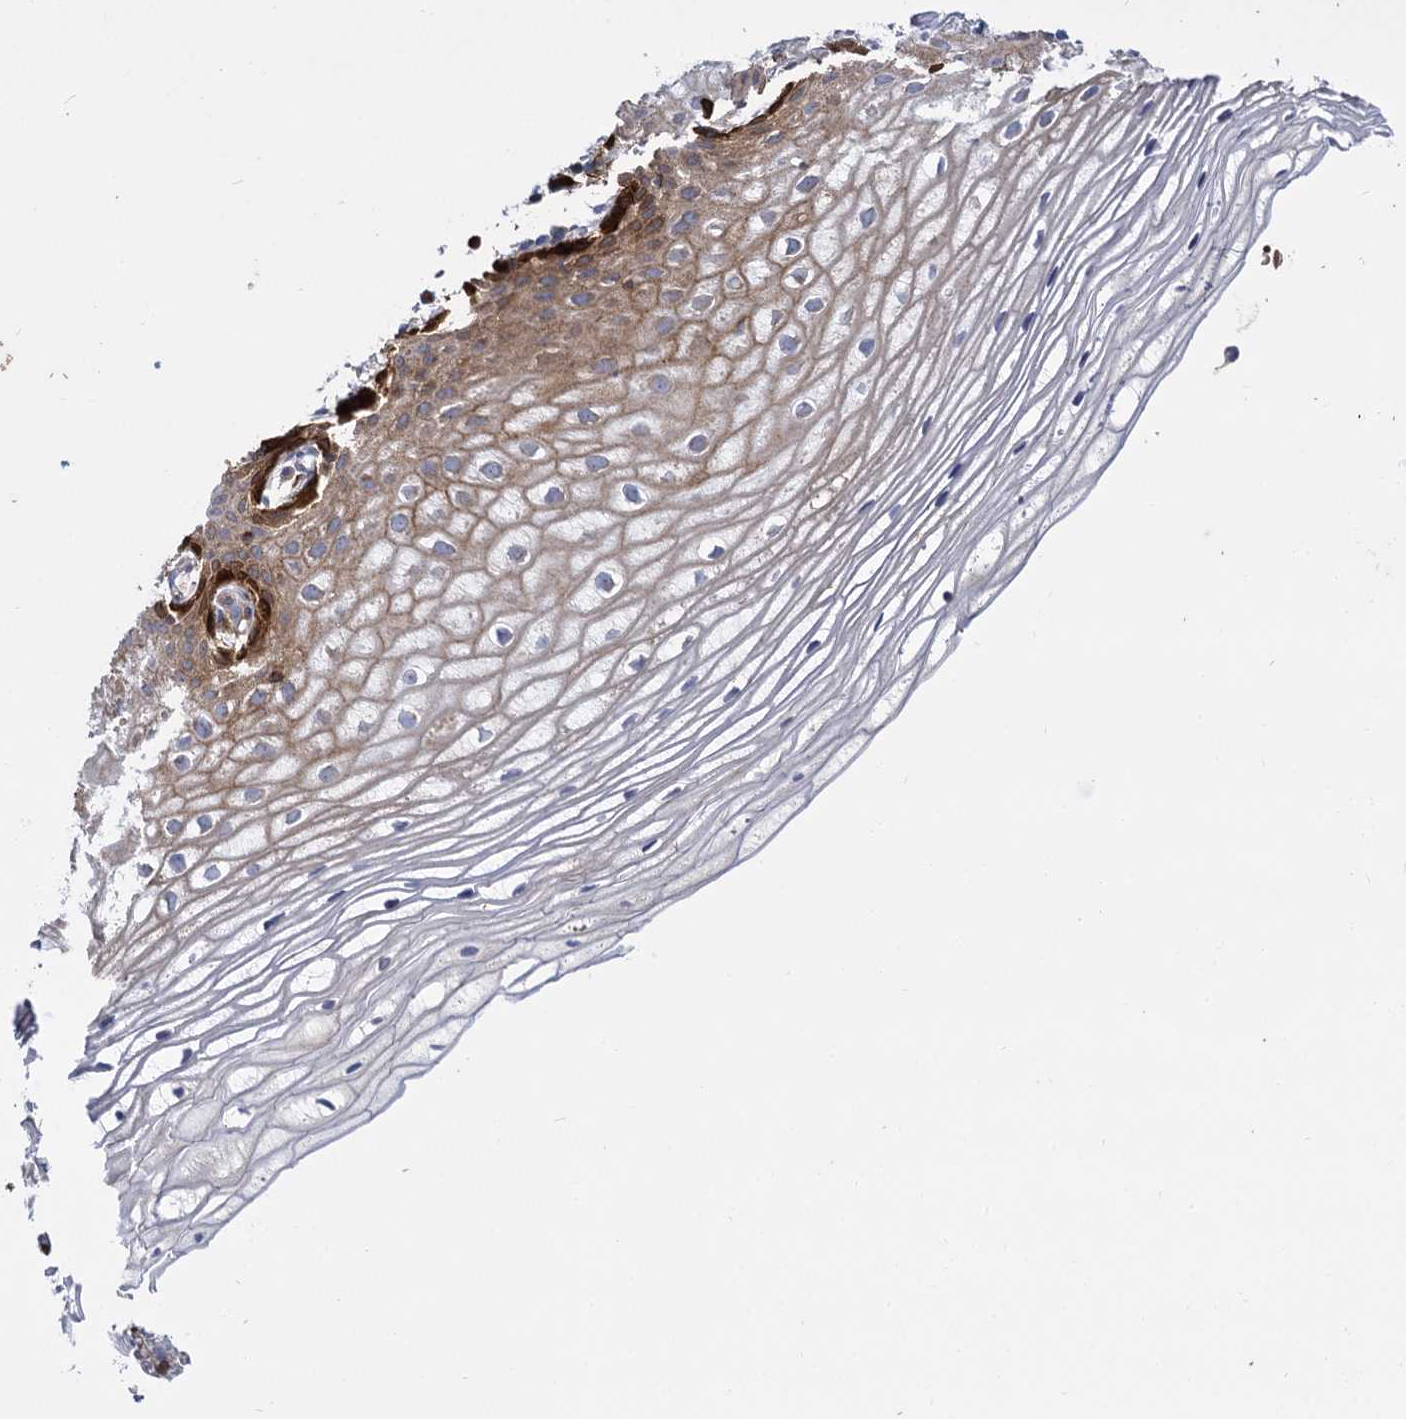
{"staining": {"intensity": "strong", "quantity": "<25%", "location": "cytoplasmic/membranous"}, "tissue": "vagina", "cell_type": "Squamous epithelial cells", "image_type": "normal", "snomed": [{"axis": "morphology", "description": "Normal tissue, NOS"}, {"axis": "topography", "description": "Vagina"}], "caption": "A histopathology image showing strong cytoplasmic/membranous expression in about <25% of squamous epithelial cells in benign vagina, as visualized by brown immunohistochemical staining.", "gene": "GCLC", "patient": {"sex": "female", "age": 60}}